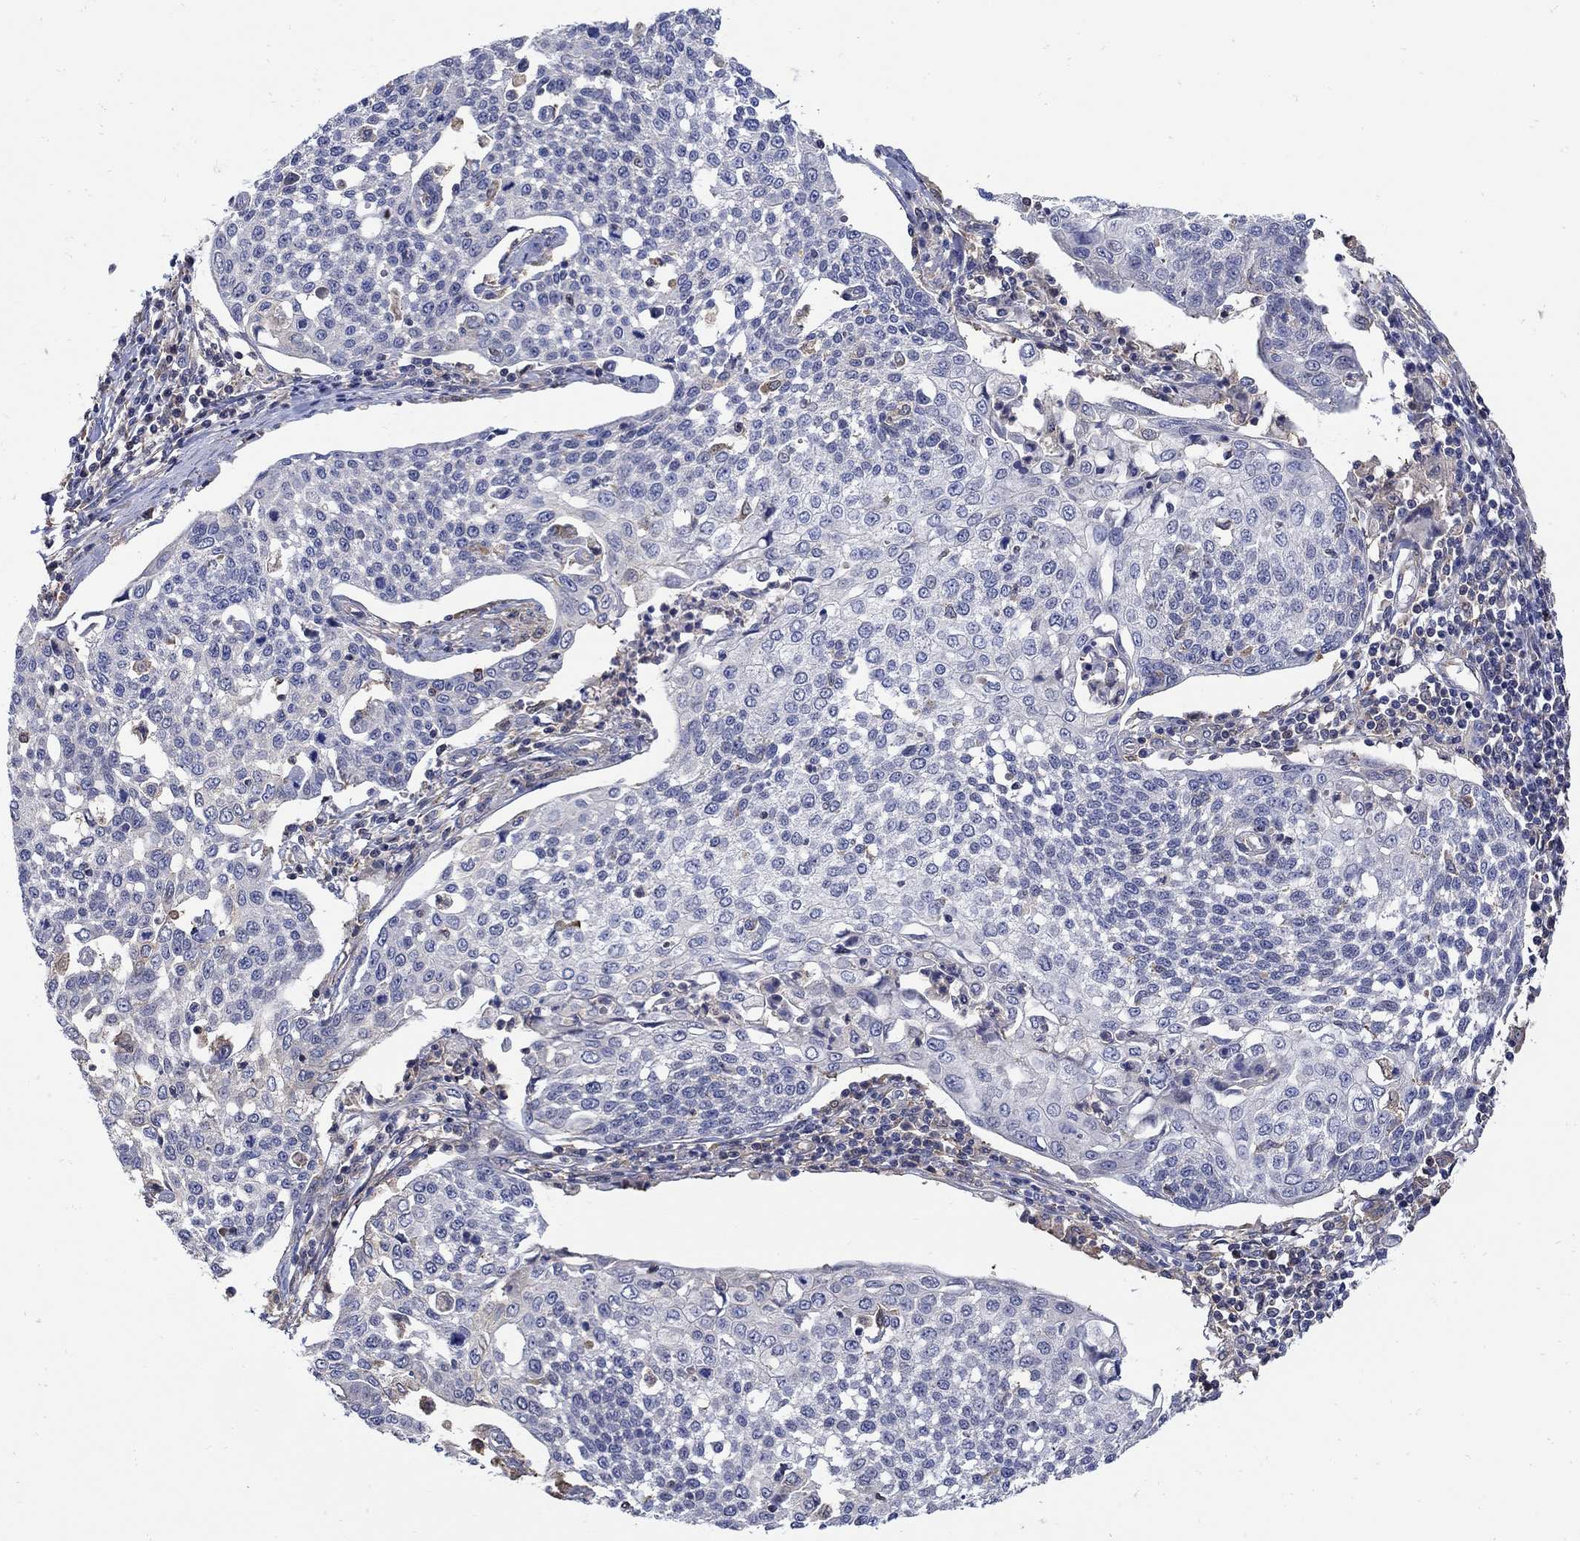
{"staining": {"intensity": "negative", "quantity": "none", "location": "none"}, "tissue": "cervical cancer", "cell_type": "Tumor cells", "image_type": "cancer", "snomed": [{"axis": "morphology", "description": "Squamous cell carcinoma, NOS"}, {"axis": "topography", "description": "Cervix"}], "caption": "This histopathology image is of squamous cell carcinoma (cervical) stained with immunohistochemistry to label a protein in brown with the nuclei are counter-stained blue. There is no staining in tumor cells.", "gene": "TEKT3", "patient": {"sex": "female", "age": 34}}